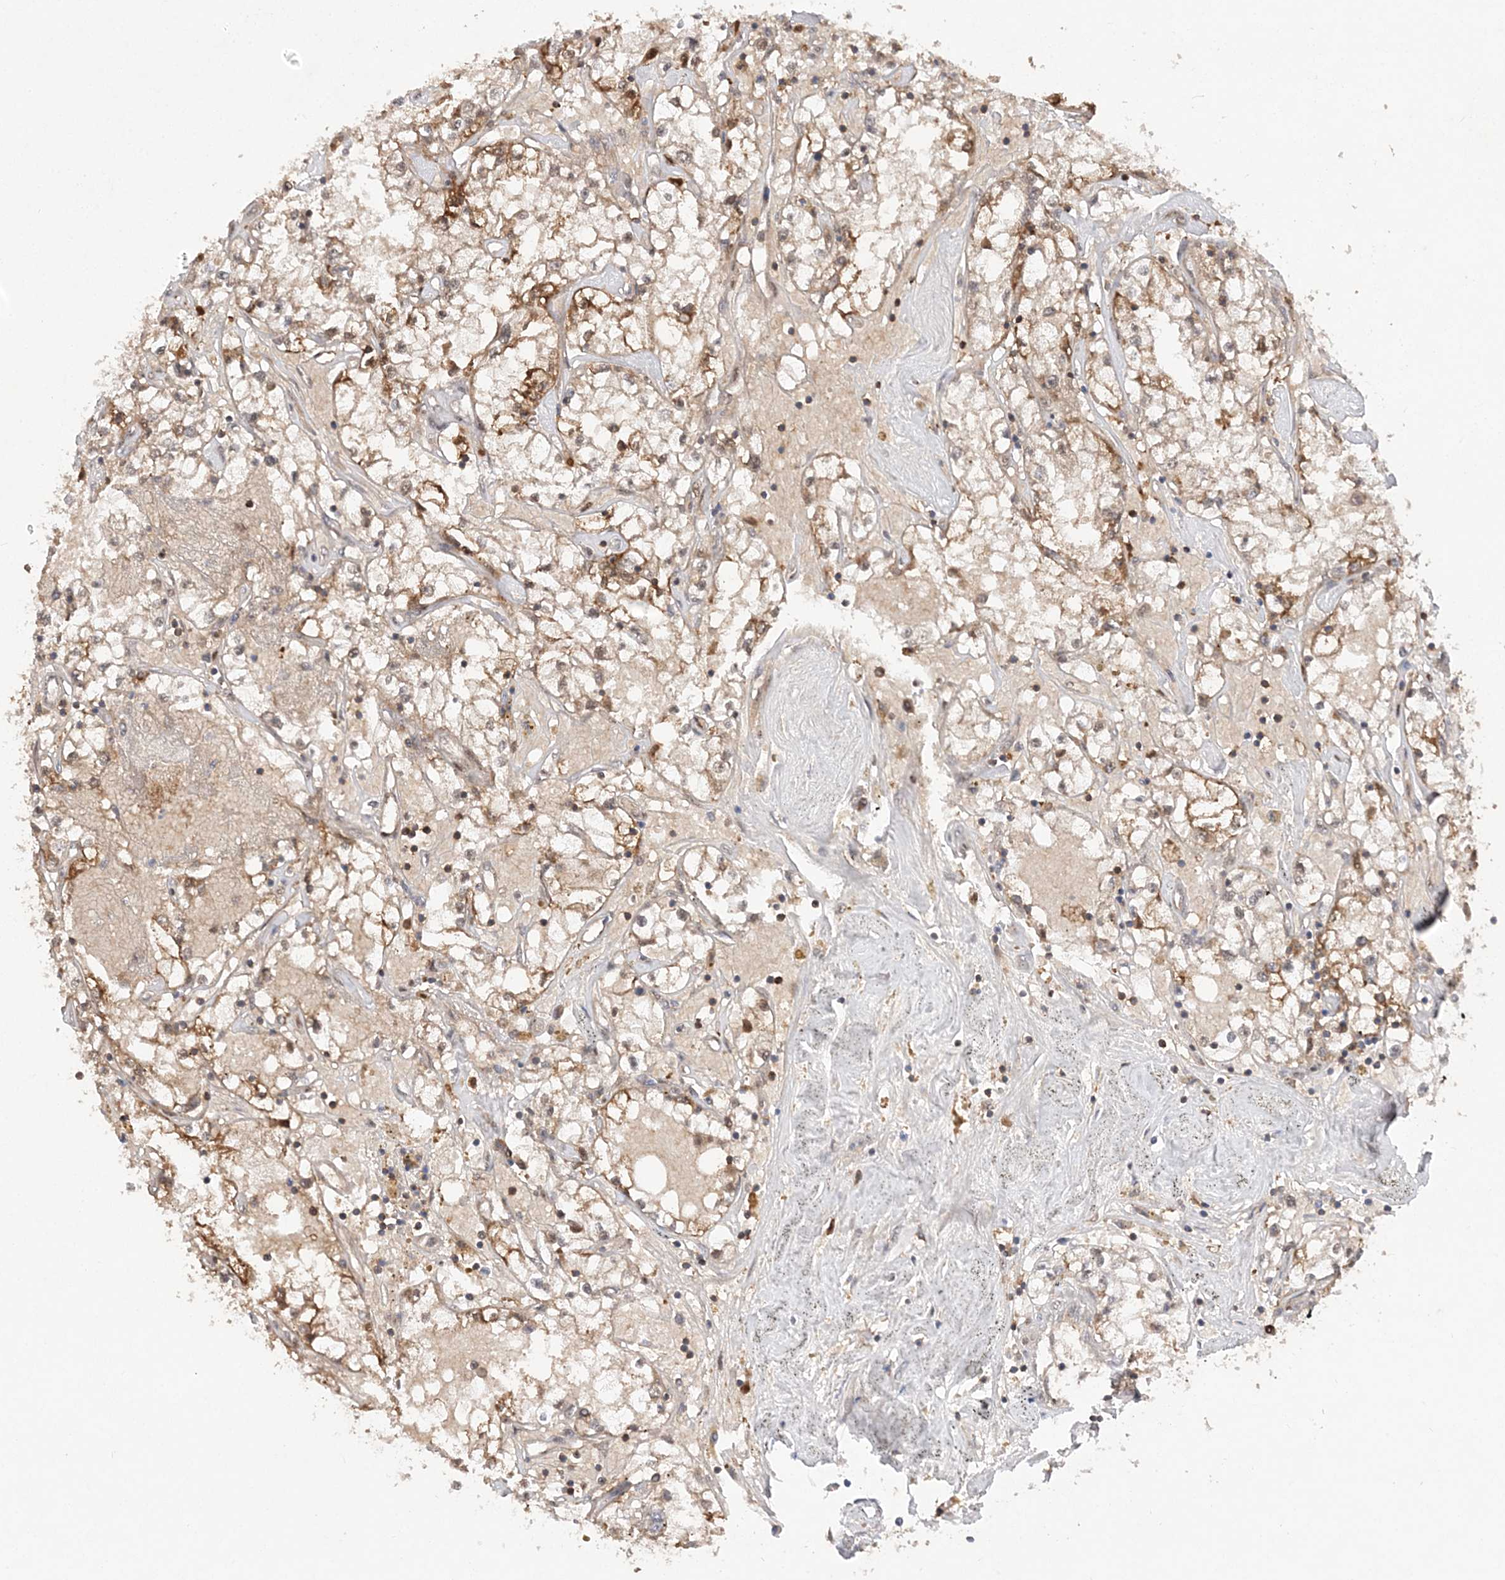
{"staining": {"intensity": "moderate", "quantity": "25%-75%", "location": "cytoplasmic/membranous"}, "tissue": "renal cancer", "cell_type": "Tumor cells", "image_type": "cancer", "snomed": [{"axis": "morphology", "description": "Adenocarcinoma, NOS"}, {"axis": "topography", "description": "Kidney"}], "caption": "A brown stain shows moderate cytoplasmic/membranous expression of a protein in renal cancer (adenocarcinoma) tumor cells. (DAB (3,3'-diaminobenzidine) = brown stain, brightfield microscopy at high magnification).", "gene": "NIF3L1", "patient": {"sex": "male", "age": 56}}